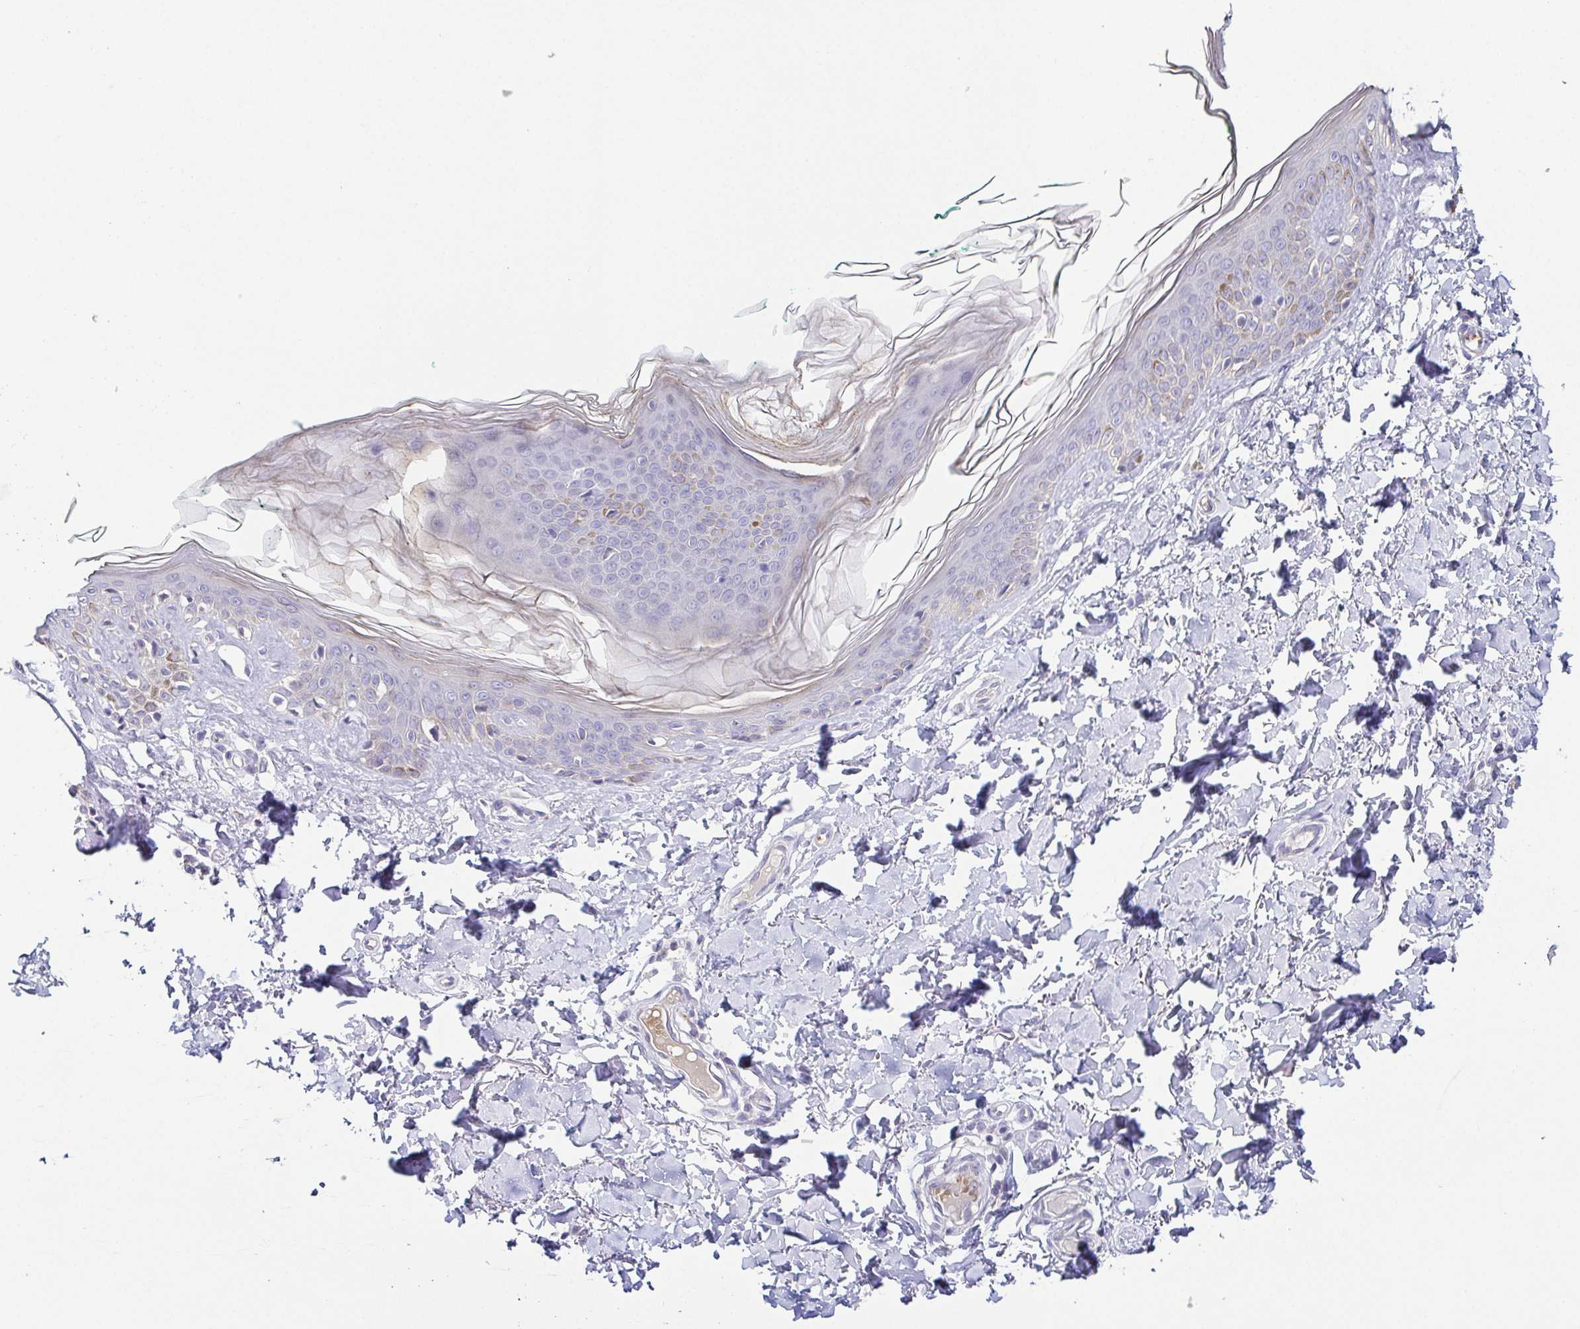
{"staining": {"intensity": "negative", "quantity": "none", "location": "none"}, "tissue": "skin", "cell_type": "Fibroblasts", "image_type": "normal", "snomed": [{"axis": "morphology", "description": "Normal tissue, NOS"}, {"axis": "topography", "description": "Skin"}, {"axis": "topography", "description": "Peripheral nerve tissue"}], "caption": "The image shows no staining of fibroblasts in benign skin. The staining was performed using DAB to visualize the protein expression in brown, while the nuclei were stained in blue with hematoxylin (Magnification: 20x).", "gene": "FAM162B", "patient": {"sex": "female", "age": 45}}